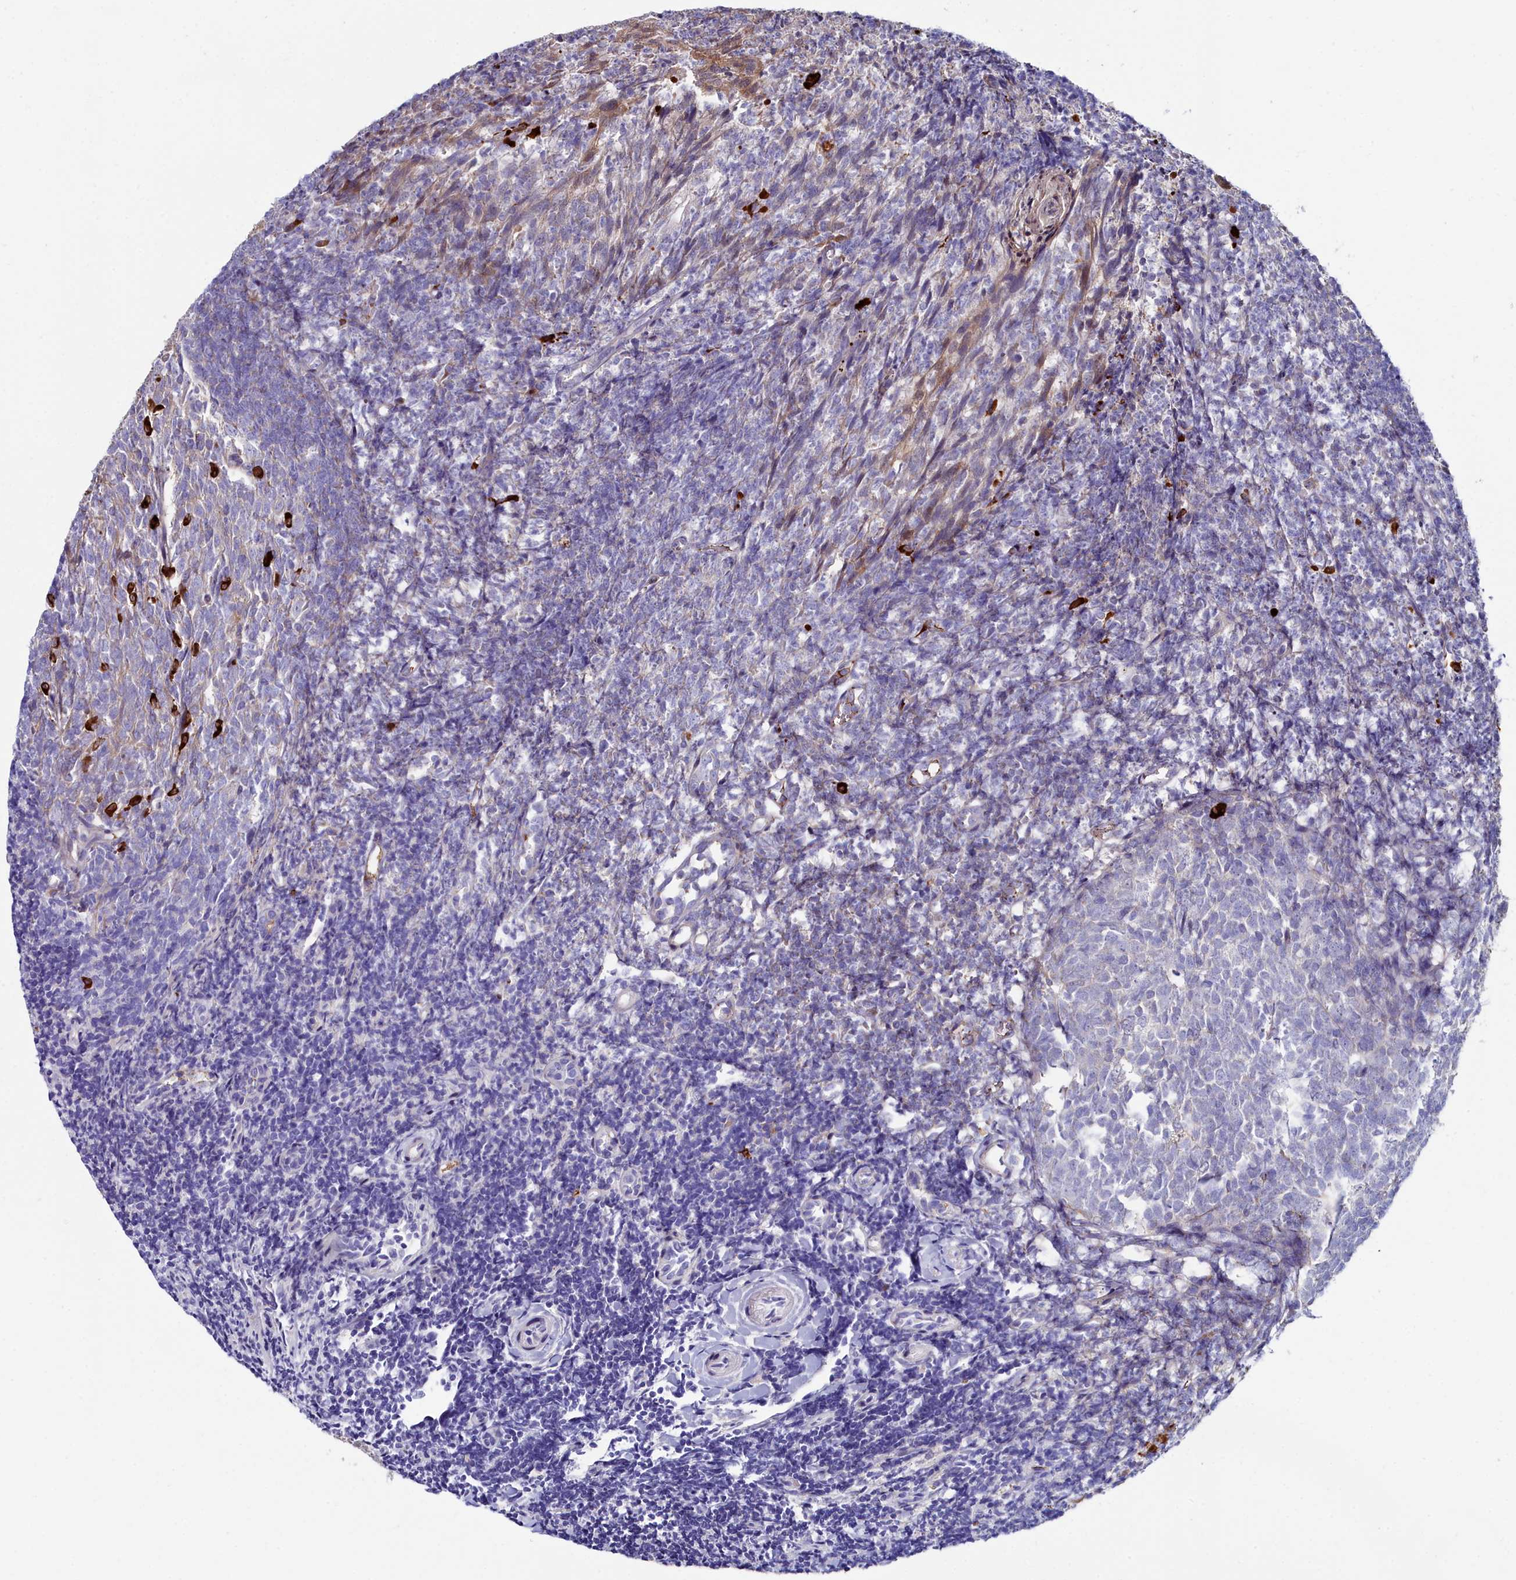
{"staining": {"intensity": "negative", "quantity": "none", "location": "none"}, "tissue": "tonsil", "cell_type": "Germinal center cells", "image_type": "normal", "snomed": [{"axis": "morphology", "description": "Normal tissue, NOS"}, {"axis": "topography", "description": "Tonsil"}], "caption": "There is no significant staining in germinal center cells of tonsil. Brightfield microscopy of IHC stained with DAB (3,3'-diaminobenzidine) (brown) and hematoxylin (blue), captured at high magnification.", "gene": "KCTD18", "patient": {"sex": "female", "age": 10}}